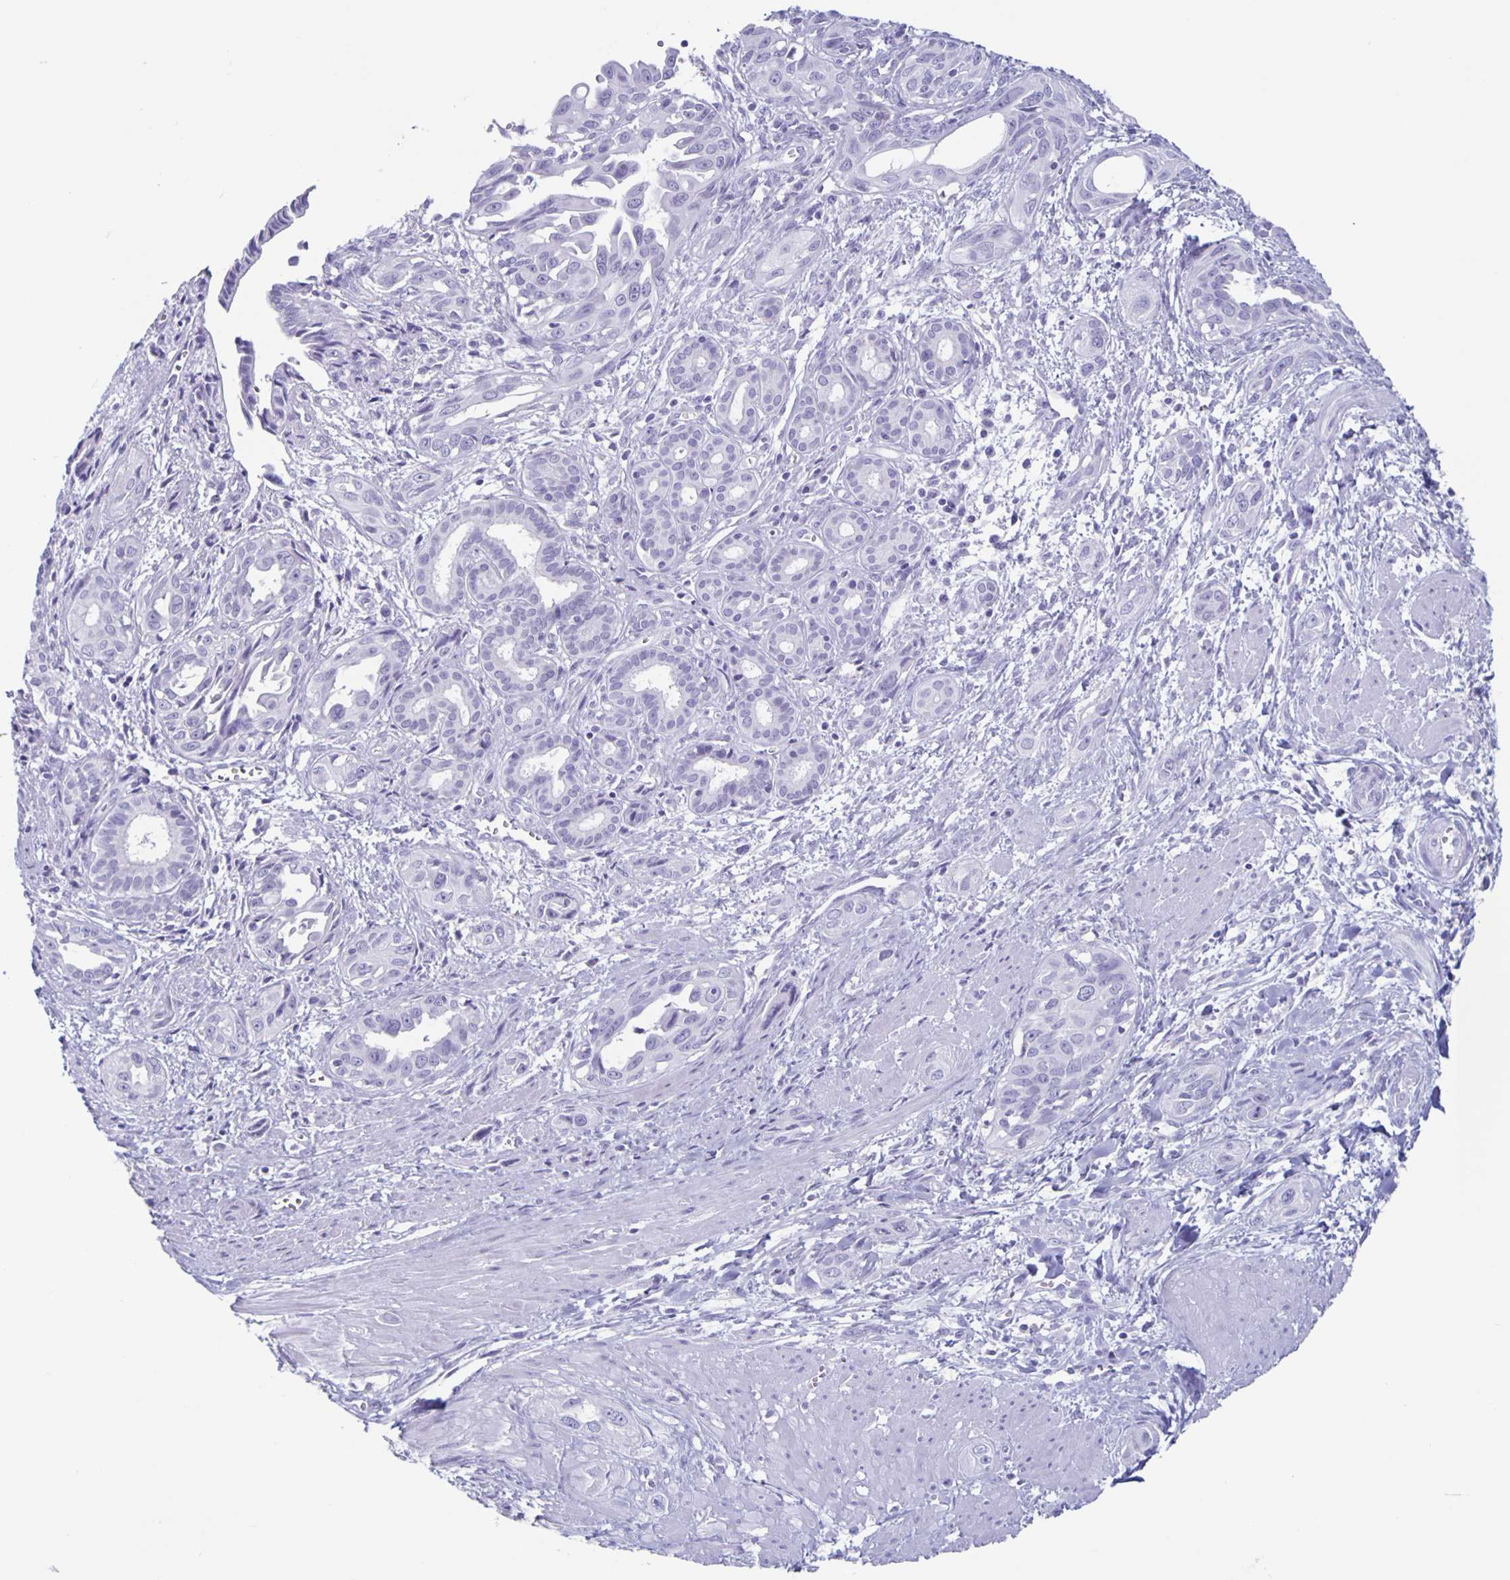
{"staining": {"intensity": "negative", "quantity": "none", "location": "none"}, "tissue": "pancreatic cancer", "cell_type": "Tumor cells", "image_type": "cancer", "snomed": [{"axis": "morphology", "description": "Adenocarcinoma, NOS"}, {"axis": "topography", "description": "Pancreas"}], "caption": "Pancreatic adenocarcinoma was stained to show a protein in brown. There is no significant positivity in tumor cells.", "gene": "CT45A5", "patient": {"sex": "female", "age": 55}}